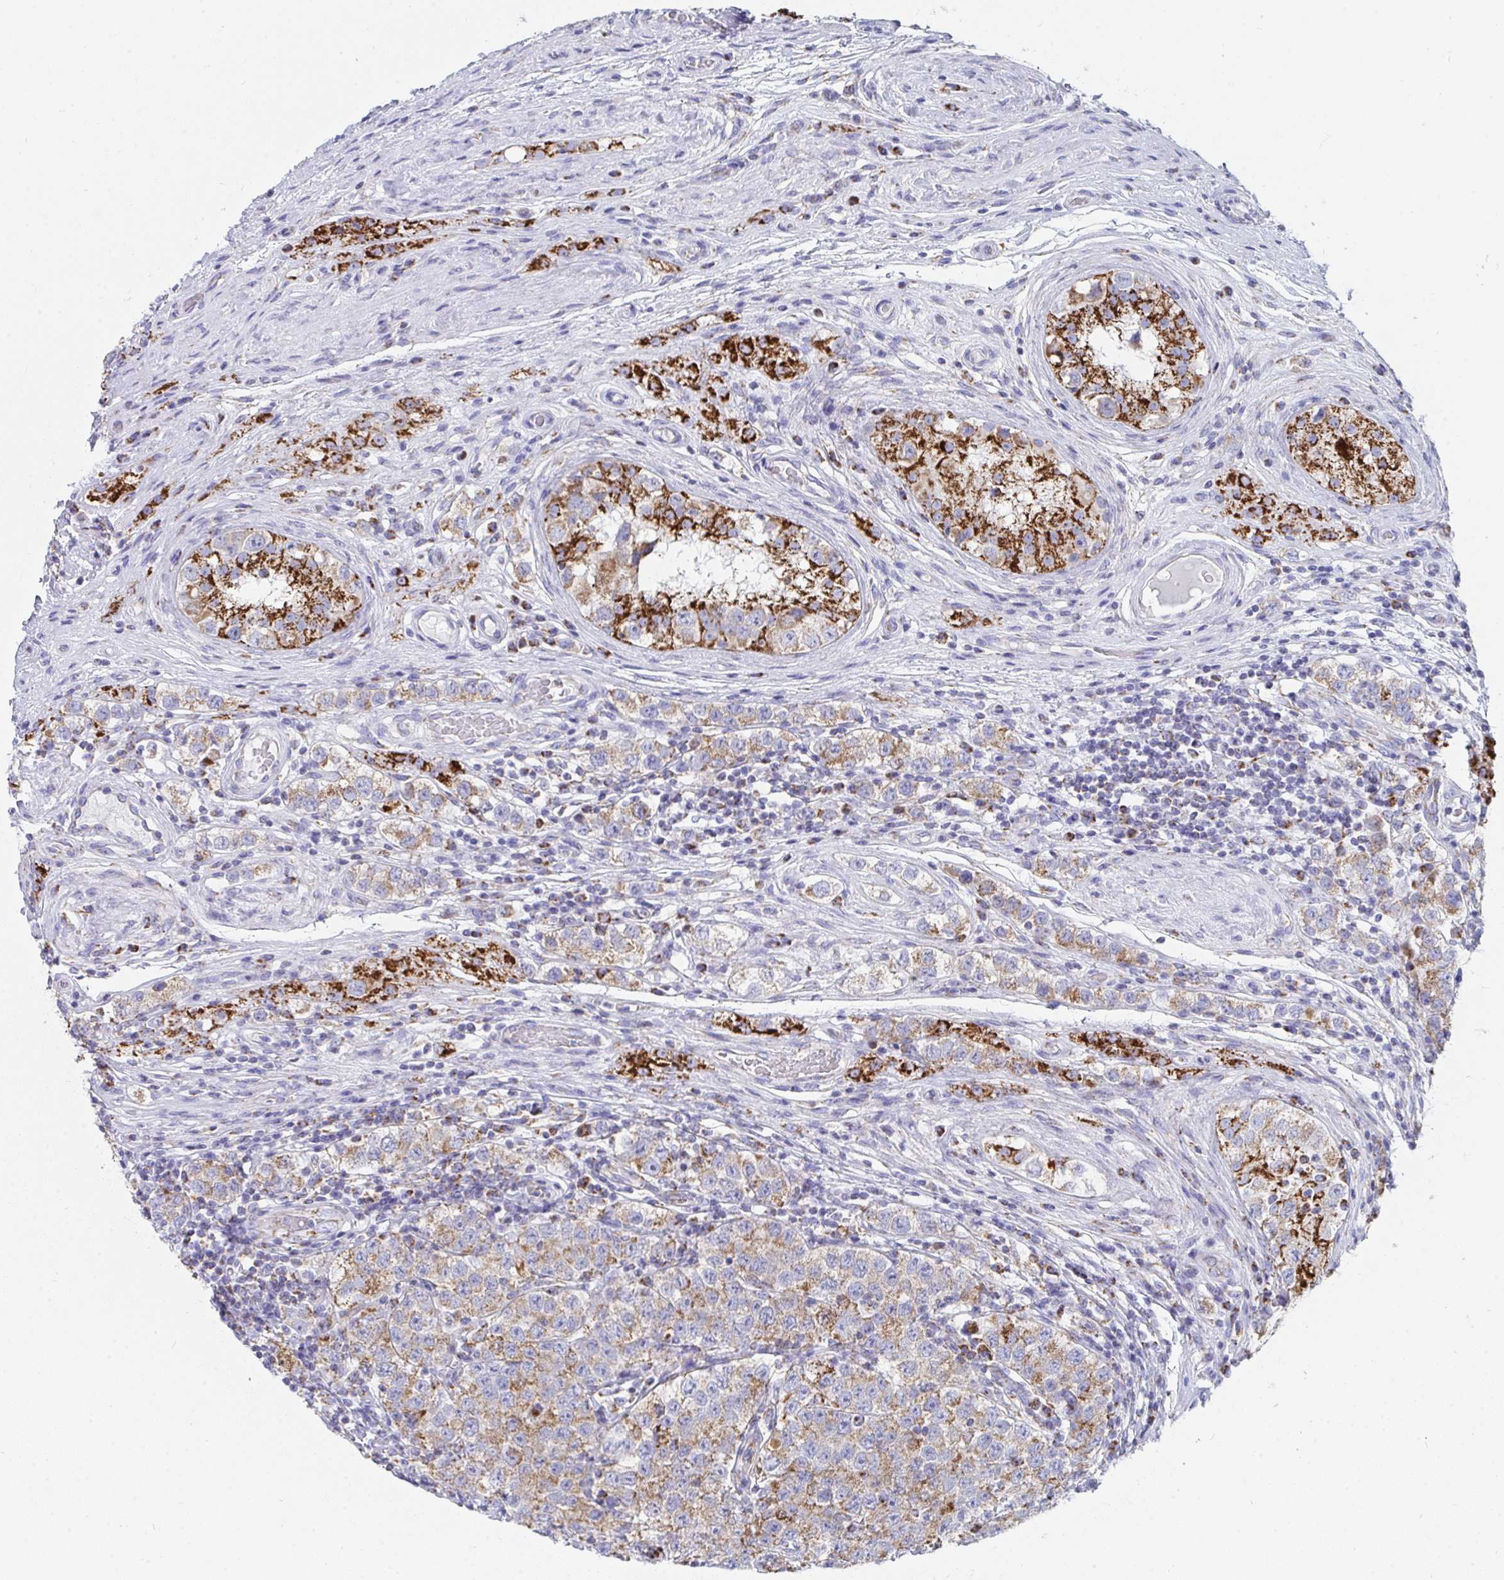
{"staining": {"intensity": "moderate", "quantity": ">75%", "location": "cytoplasmic/membranous"}, "tissue": "testis cancer", "cell_type": "Tumor cells", "image_type": "cancer", "snomed": [{"axis": "morphology", "description": "Seminoma, NOS"}, {"axis": "topography", "description": "Testis"}], "caption": "The image exhibits a brown stain indicating the presence of a protein in the cytoplasmic/membranous of tumor cells in testis cancer. (DAB IHC with brightfield microscopy, high magnification).", "gene": "AIFM1", "patient": {"sex": "male", "age": 34}}